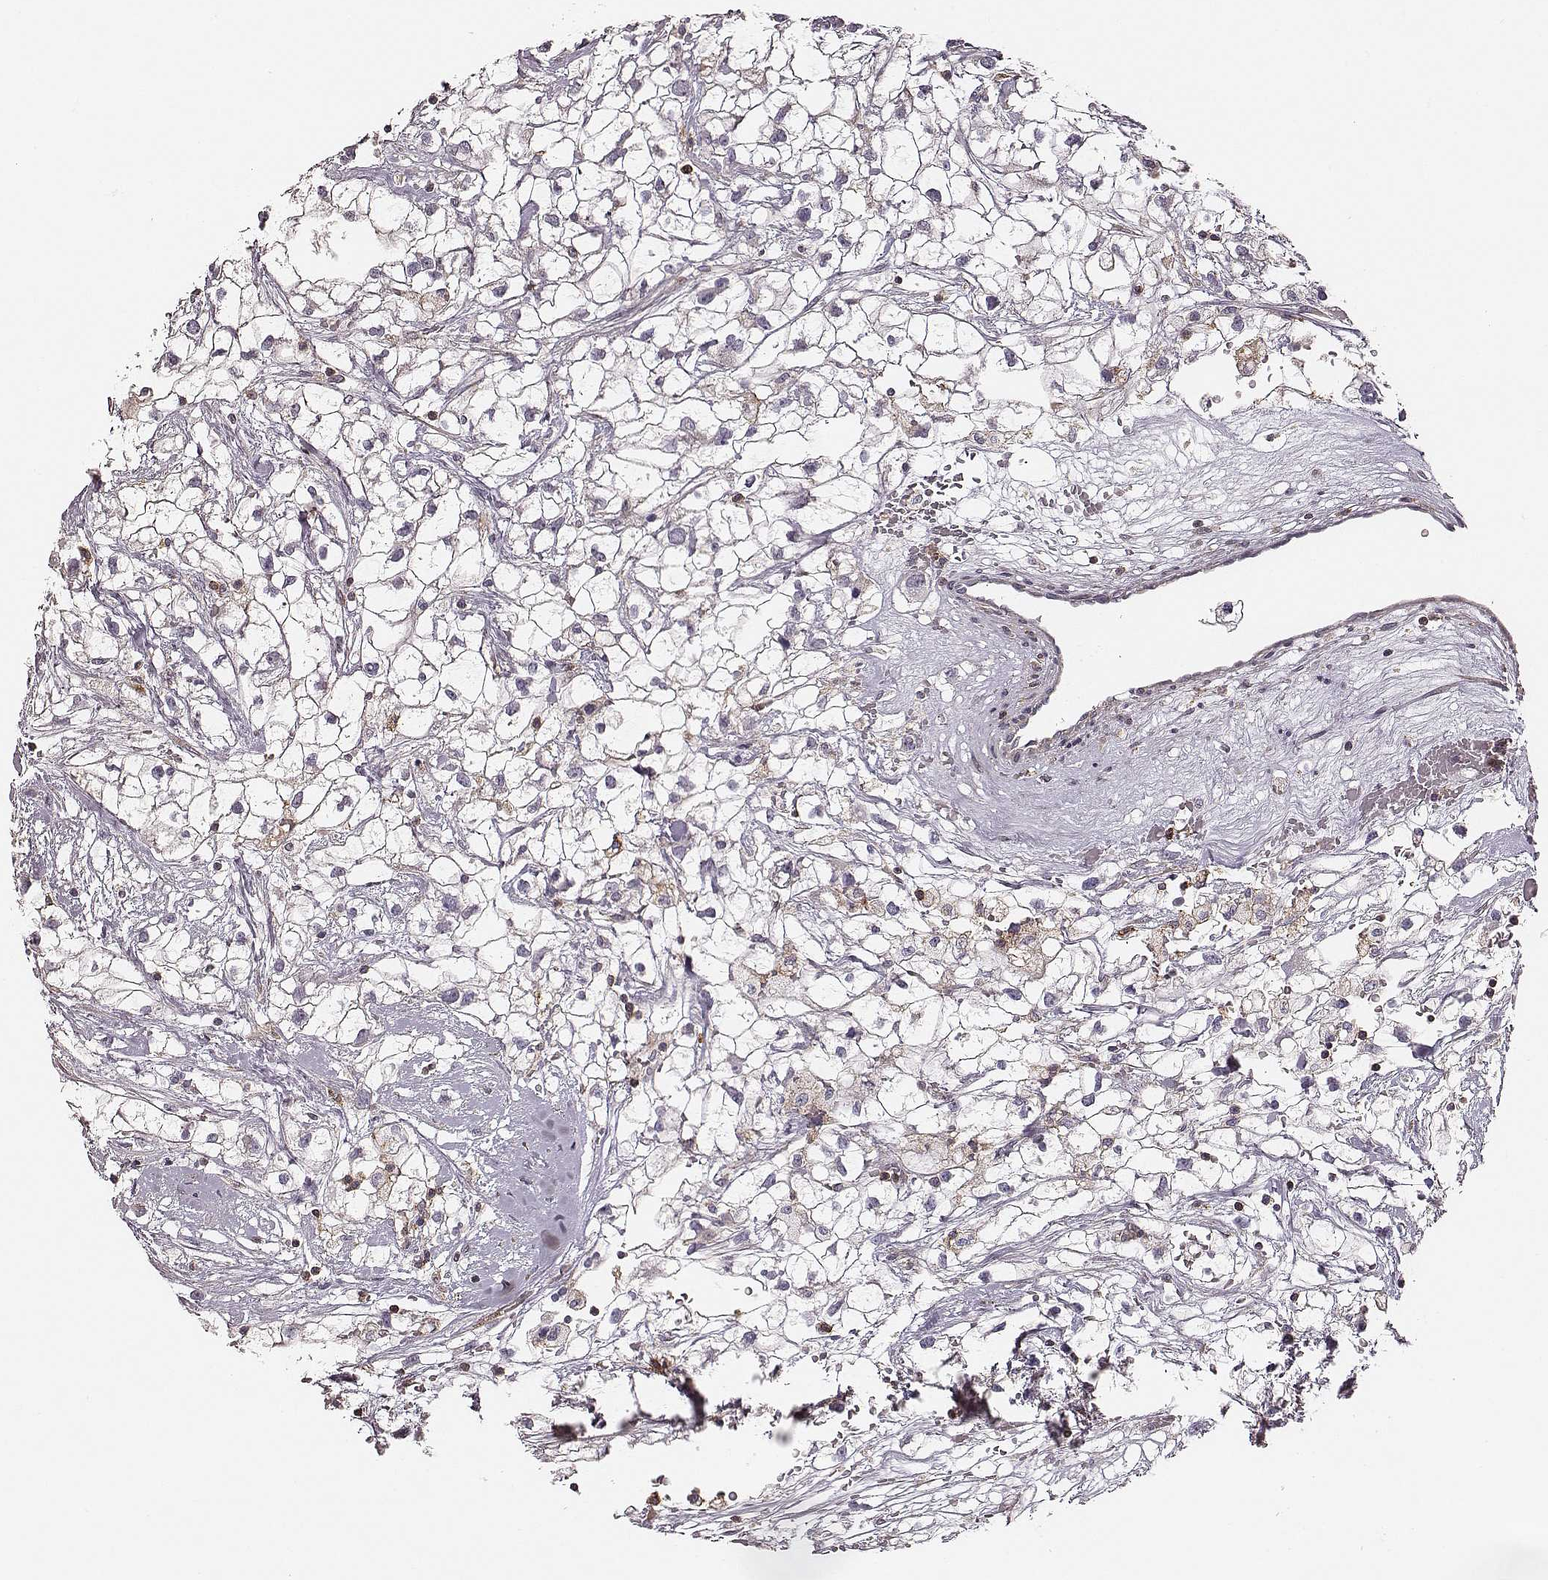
{"staining": {"intensity": "negative", "quantity": "none", "location": "none"}, "tissue": "renal cancer", "cell_type": "Tumor cells", "image_type": "cancer", "snomed": [{"axis": "morphology", "description": "Adenocarcinoma, NOS"}, {"axis": "topography", "description": "Kidney"}], "caption": "This is an IHC histopathology image of adenocarcinoma (renal). There is no staining in tumor cells.", "gene": "ZYX", "patient": {"sex": "male", "age": 59}}